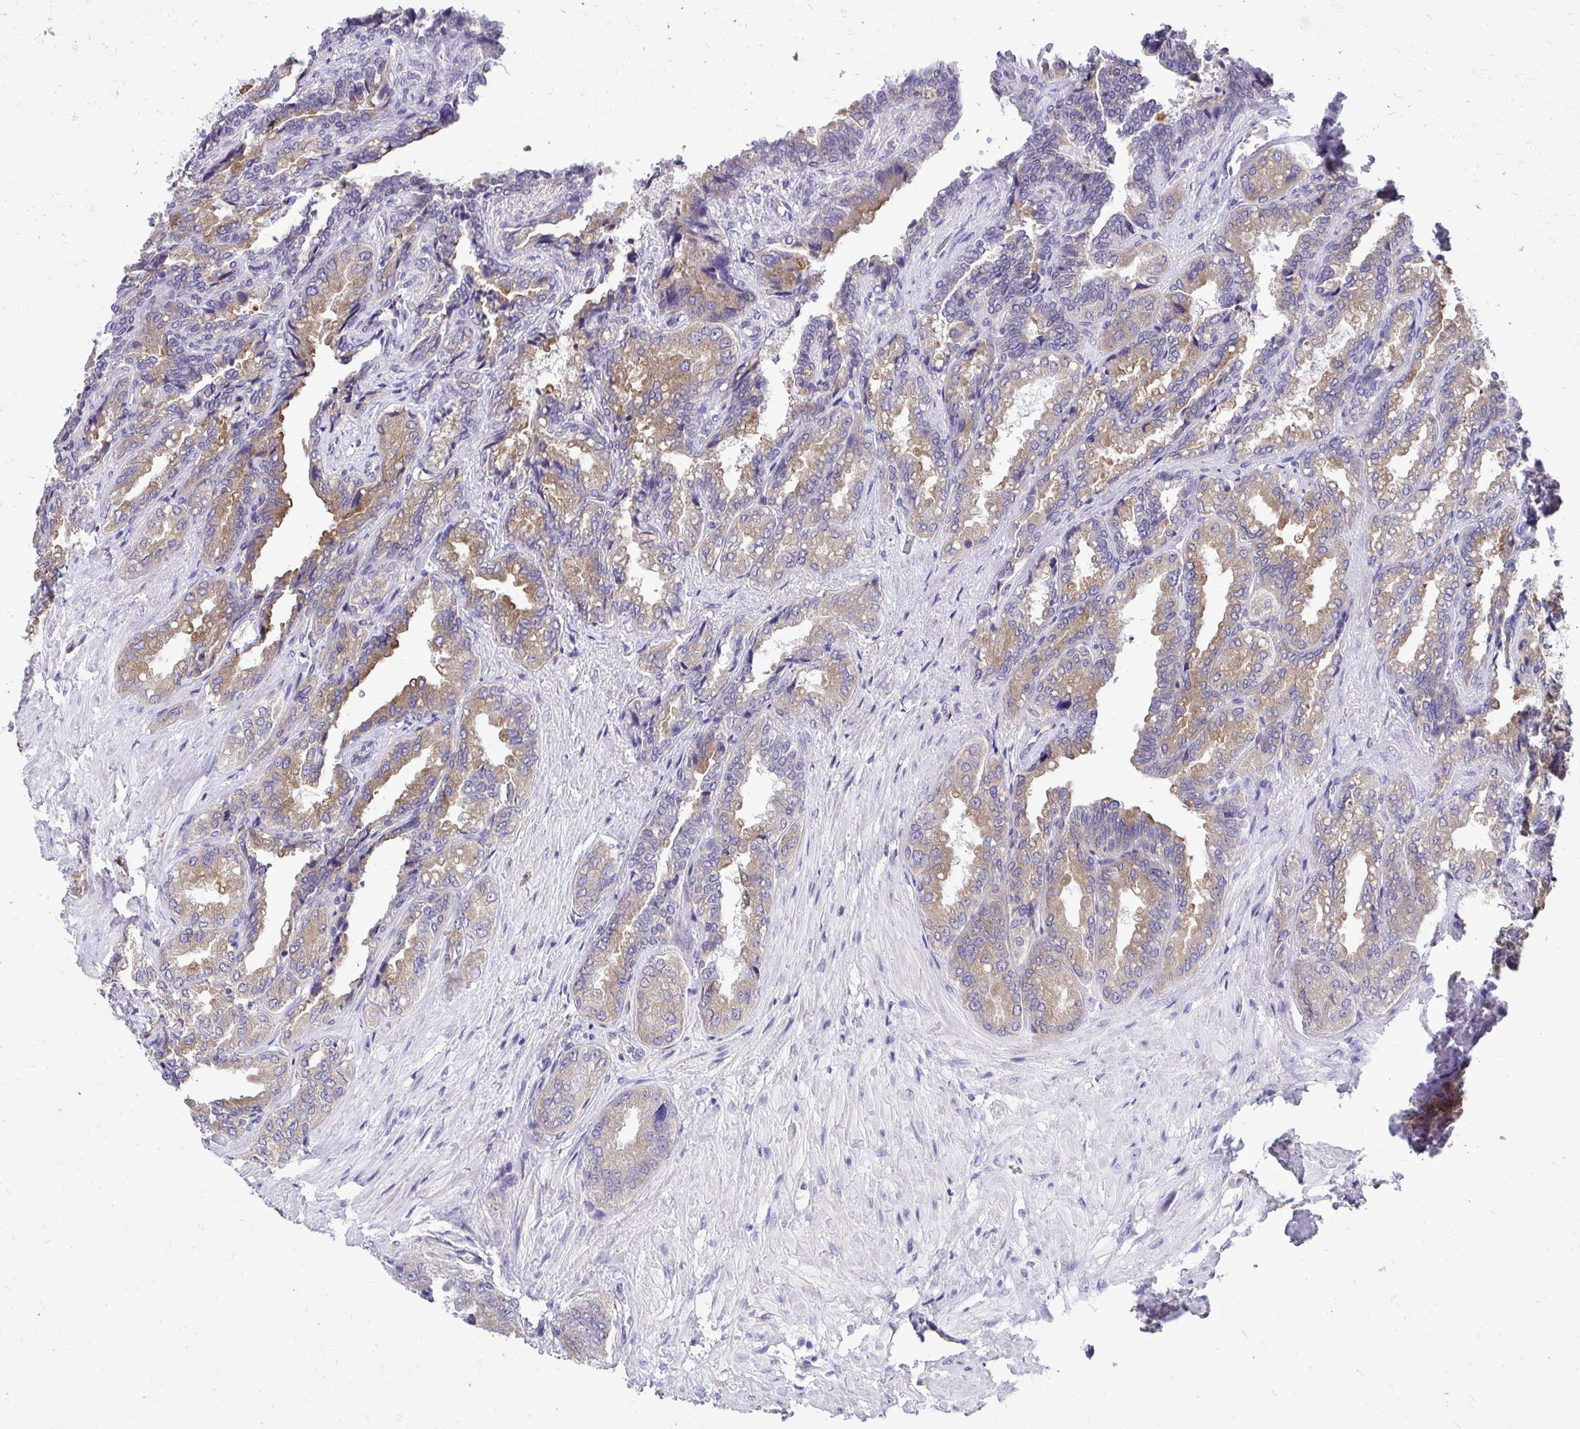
{"staining": {"intensity": "moderate", "quantity": ">75%", "location": "cytoplasmic/membranous"}, "tissue": "seminal vesicle", "cell_type": "Glandular cells", "image_type": "normal", "snomed": [{"axis": "morphology", "description": "Normal tissue, NOS"}, {"axis": "topography", "description": "Seminal veicle"}], "caption": "A photomicrograph of human seminal vesicle stained for a protein displays moderate cytoplasmic/membranous brown staining in glandular cells.", "gene": "NIFK", "patient": {"sex": "male", "age": 68}}